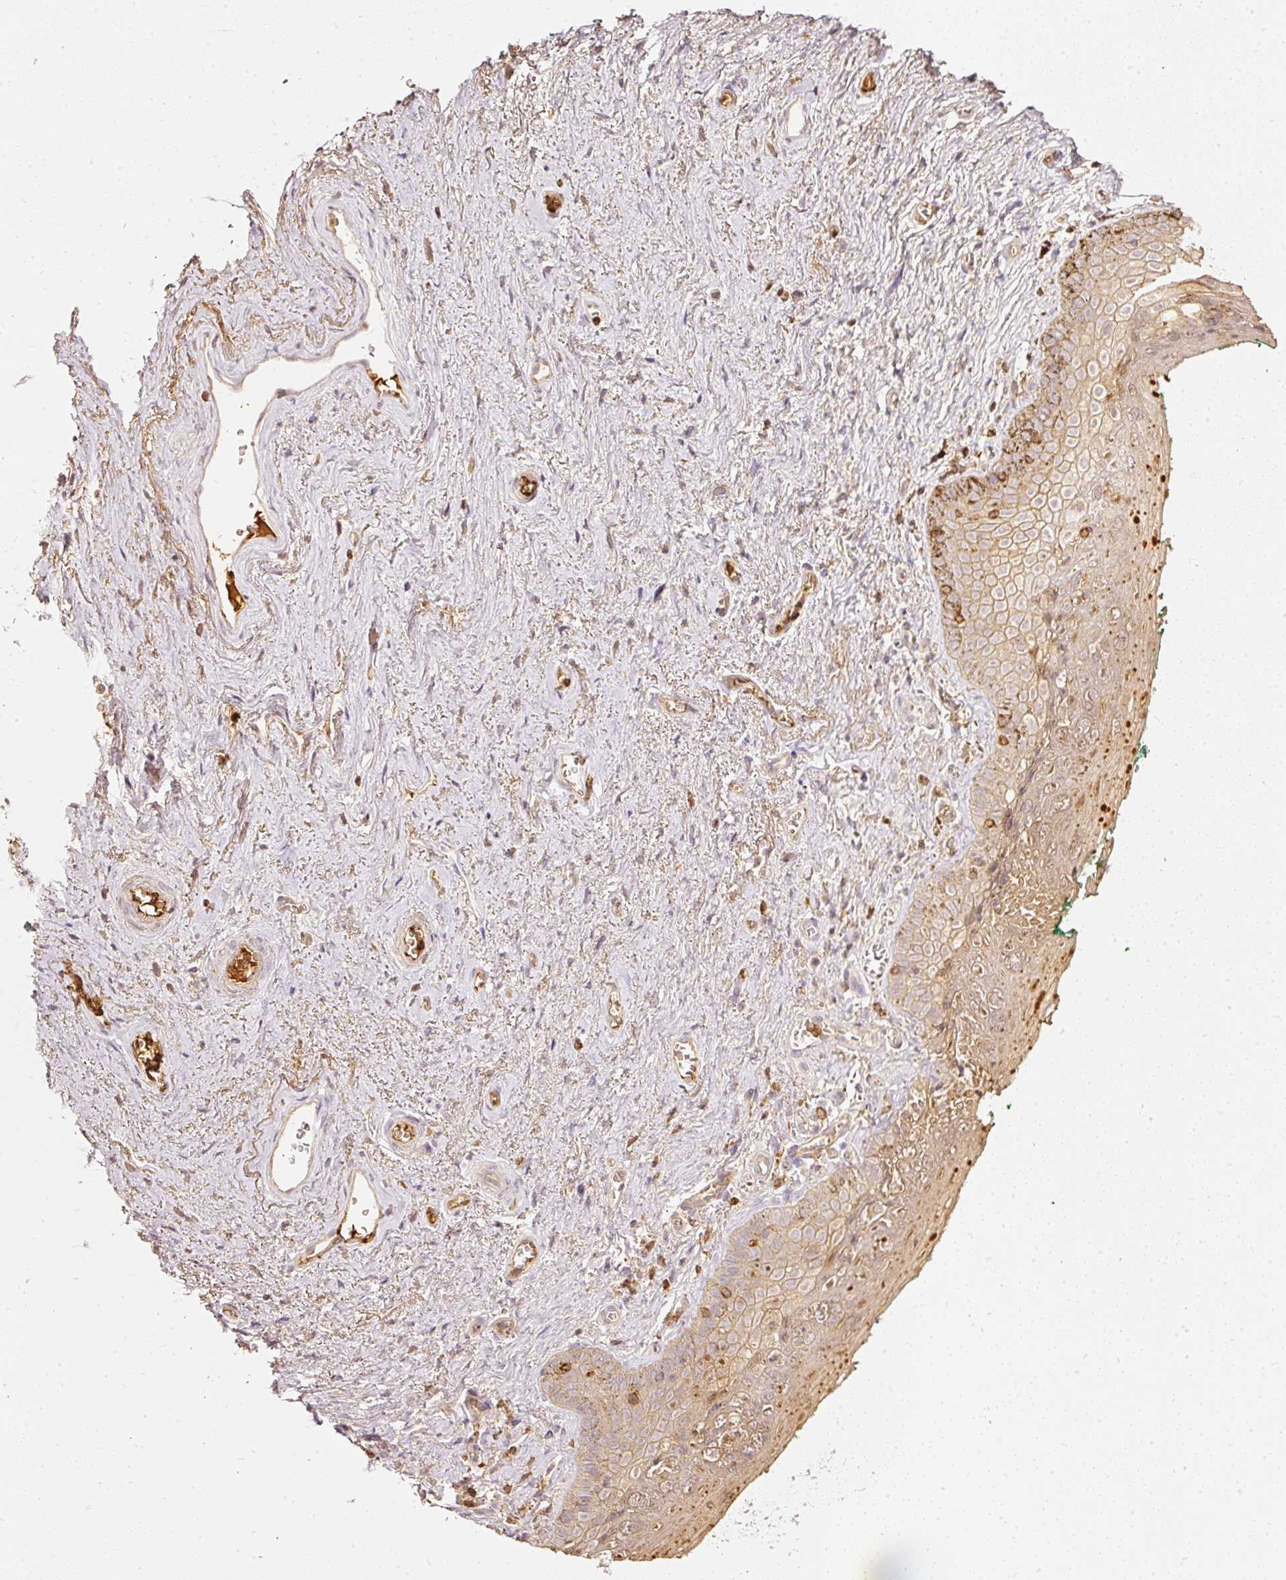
{"staining": {"intensity": "moderate", "quantity": ">75%", "location": "cytoplasmic/membranous"}, "tissue": "vagina", "cell_type": "Squamous epithelial cells", "image_type": "normal", "snomed": [{"axis": "morphology", "description": "Normal tissue, NOS"}, {"axis": "topography", "description": "Vulva"}, {"axis": "topography", "description": "Vagina"}, {"axis": "topography", "description": "Peripheral nerve tissue"}], "caption": "Immunohistochemistry image of normal vagina: human vagina stained using immunohistochemistry displays medium levels of moderate protein expression localized specifically in the cytoplasmic/membranous of squamous epithelial cells, appearing as a cytoplasmic/membranous brown color.", "gene": "EVL", "patient": {"sex": "female", "age": 66}}